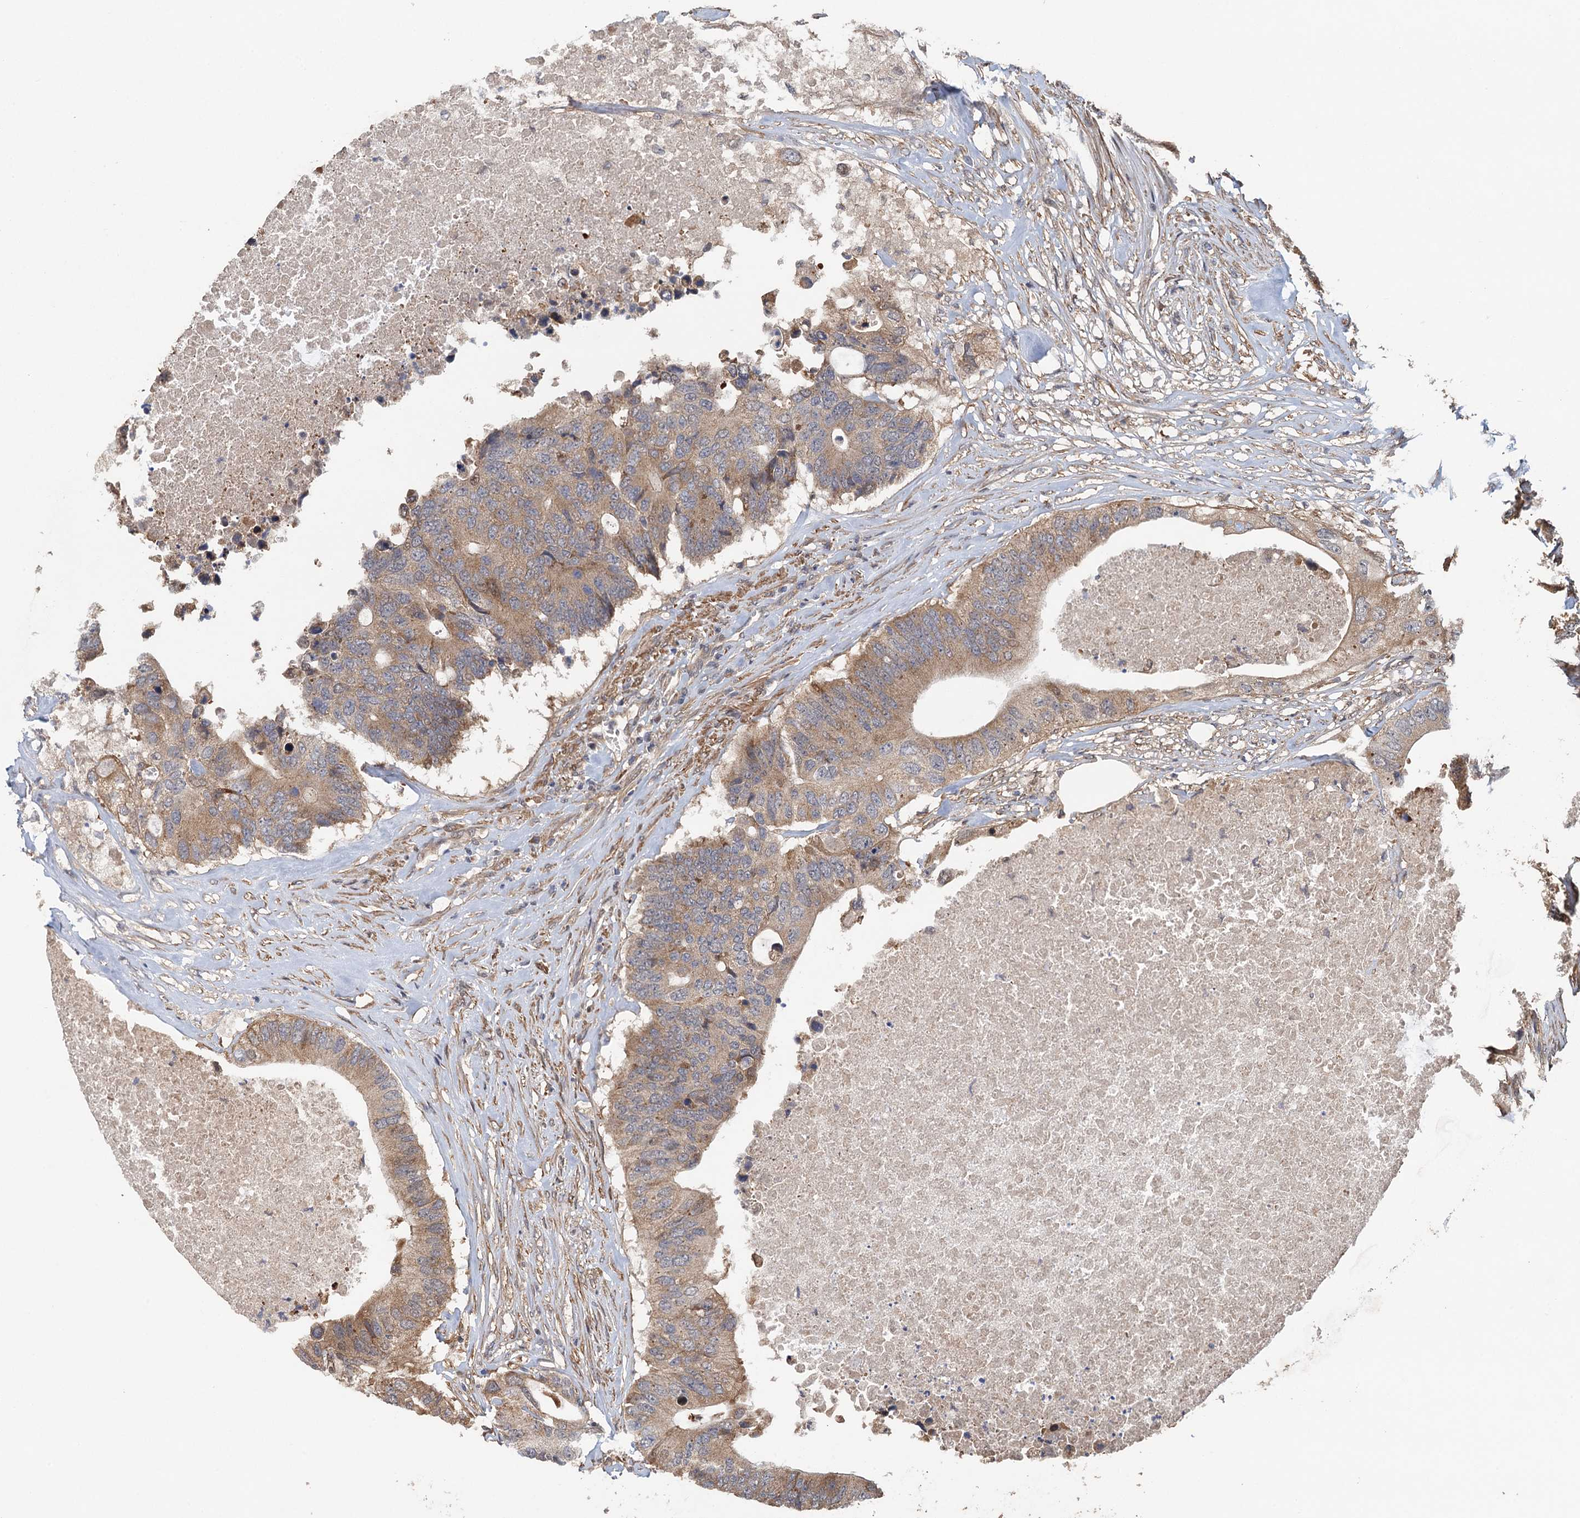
{"staining": {"intensity": "moderate", "quantity": ">75%", "location": "cytoplasmic/membranous"}, "tissue": "colorectal cancer", "cell_type": "Tumor cells", "image_type": "cancer", "snomed": [{"axis": "morphology", "description": "Adenocarcinoma, NOS"}, {"axis": "topography", "description": "Colon"}], "caption": "The micrograph displays immunohistochemical staining of adenocarcinoma (colorectal). There is moderate cytoplasmic/membranous staining is appreciated in about >75% of tumor cells. (brown staining indicates protein expression, while blue staining denotes nuclei).", "gene": "MEAK7", "patient": {"sex": "male", "age": 71}}